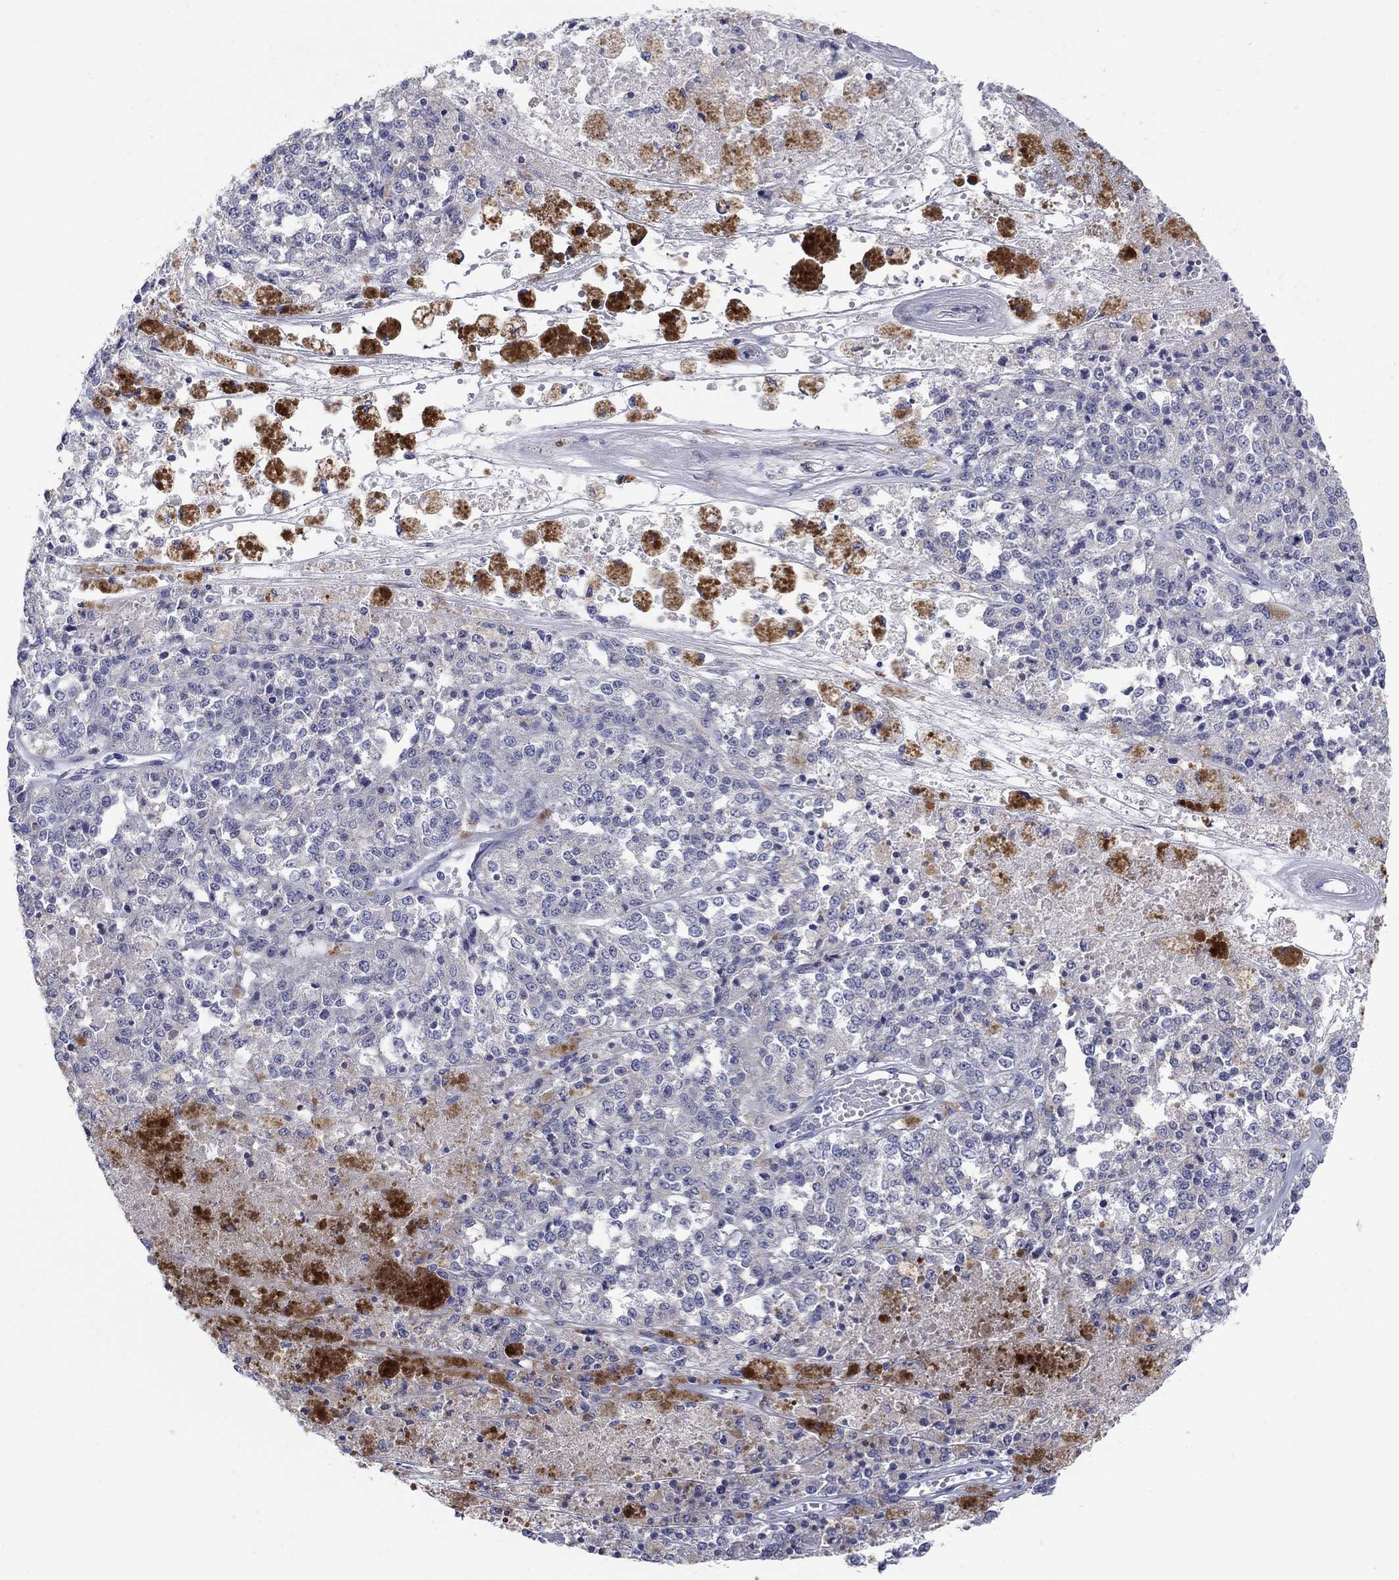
{"staining": {"intensity": "negative", "quantity": "none", "location": "none"}, "tissue": "melanoma", "cell_type": "Tumor cells", "image_type": "cancer", "snomed": [{"axis": "morphology", "description": "Malignant melanoma, Metastatic site"}, {"axis": "topography", "description": "Lymph node"}], "caption": "This is an immunohistochemistry (IHC) histopathology image of human melanoma. There is no staining in tumor cells.", "gene": "REEP2", "patient": {"sex": "female", "age": 64}}